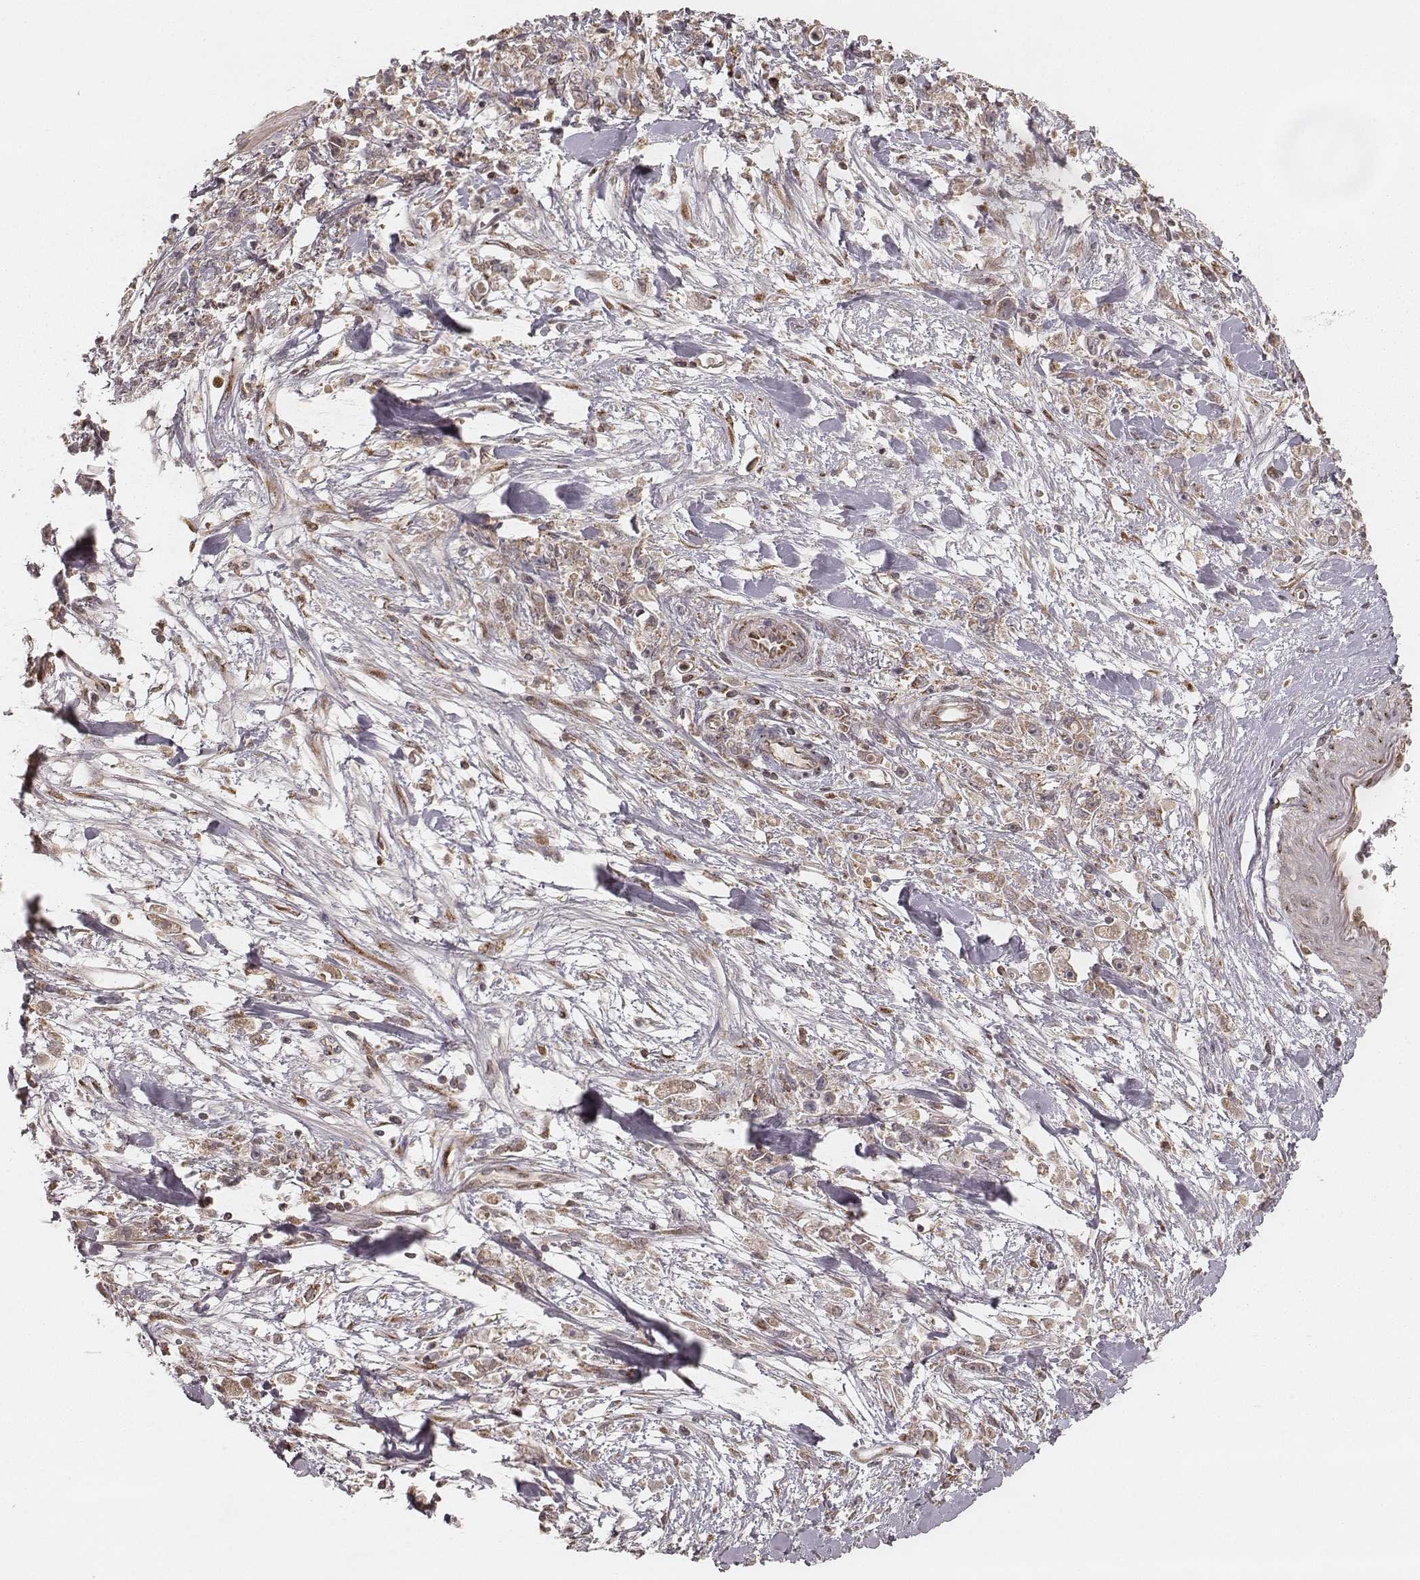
{"staining": {"intensity": "moderate", "quantity": ">75%", "location": "cytoplasmic/membranous"}, "tissue": "stomach cancer", "cell_type": "Tumor cells", "image_type": "cancer", "snomed": [{"axis": "morphology", "description": "Adenocarcinoma, NOS"}, {"axis": "topography", "description": "Stomach"}], "caption": "Tumor cells demonstrate medium levels of moderate cytoplasmic/membranous expression in approximately >75% of cells in stomach cancer.", "gene": "MYO19", "patient": {"sex": "female", "age": 59}}